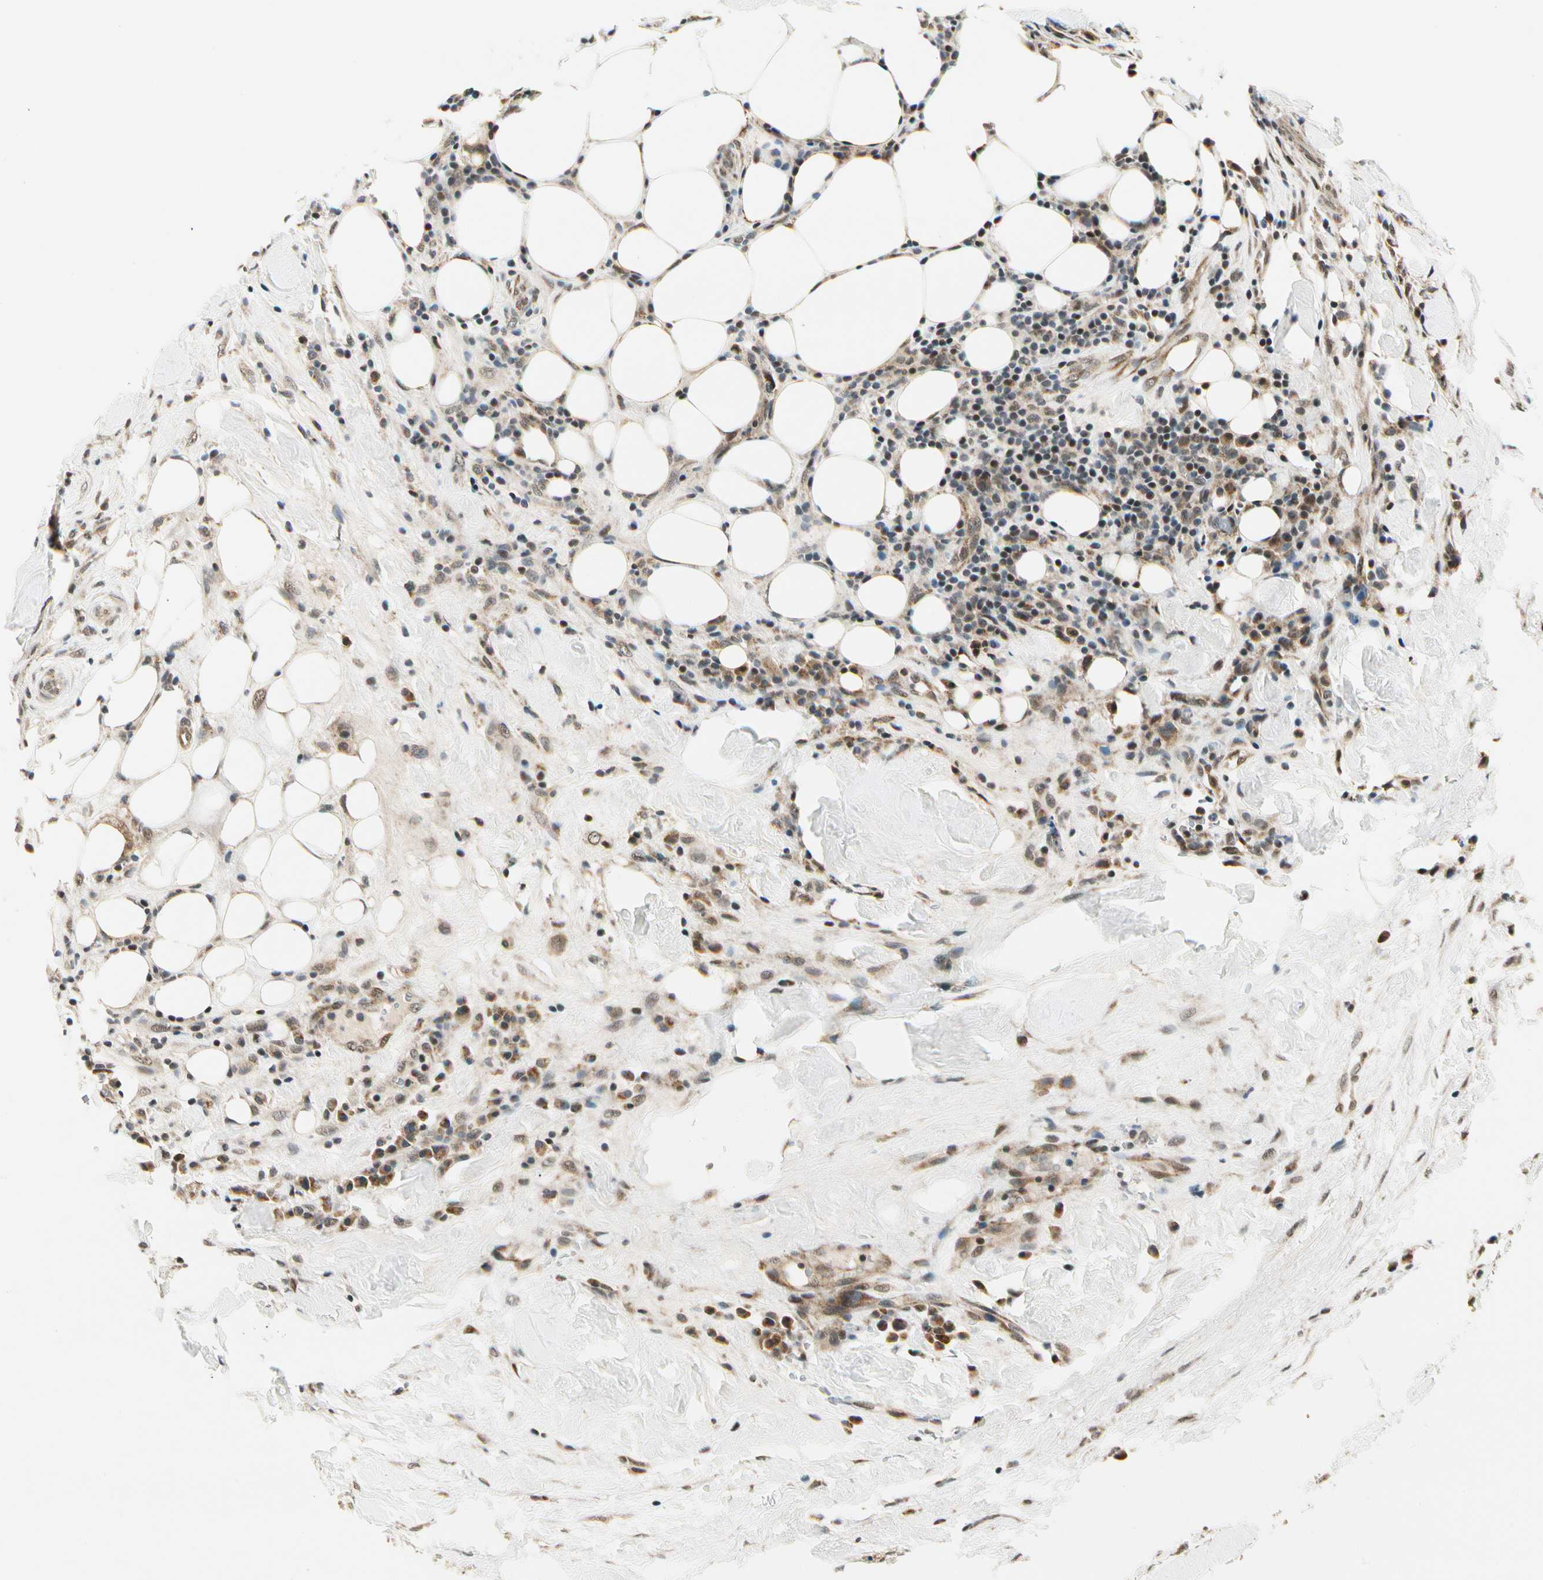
{"staining": {"intensity": "moderate", "quantity": ">75%", "location": "cytoplasmic/membranous"}, "tissue": "breast cancer", "cell_type": "Tumor cells", "image_type": "cancer", "snomed": [{"axis": "morphology", "description": "Duct carcinoma"}, {"axis": "topography", "description": "Breast"}], "caption": "An image showing moderate cytoplasmic/membranous expression in approximately >75% of tumor cells in breast cancer (intraductal carcinoma), as visualized by brown immunohistochemical staining.", "gene": "PDK2", "patient": {"sex": "female", "age": 37}}